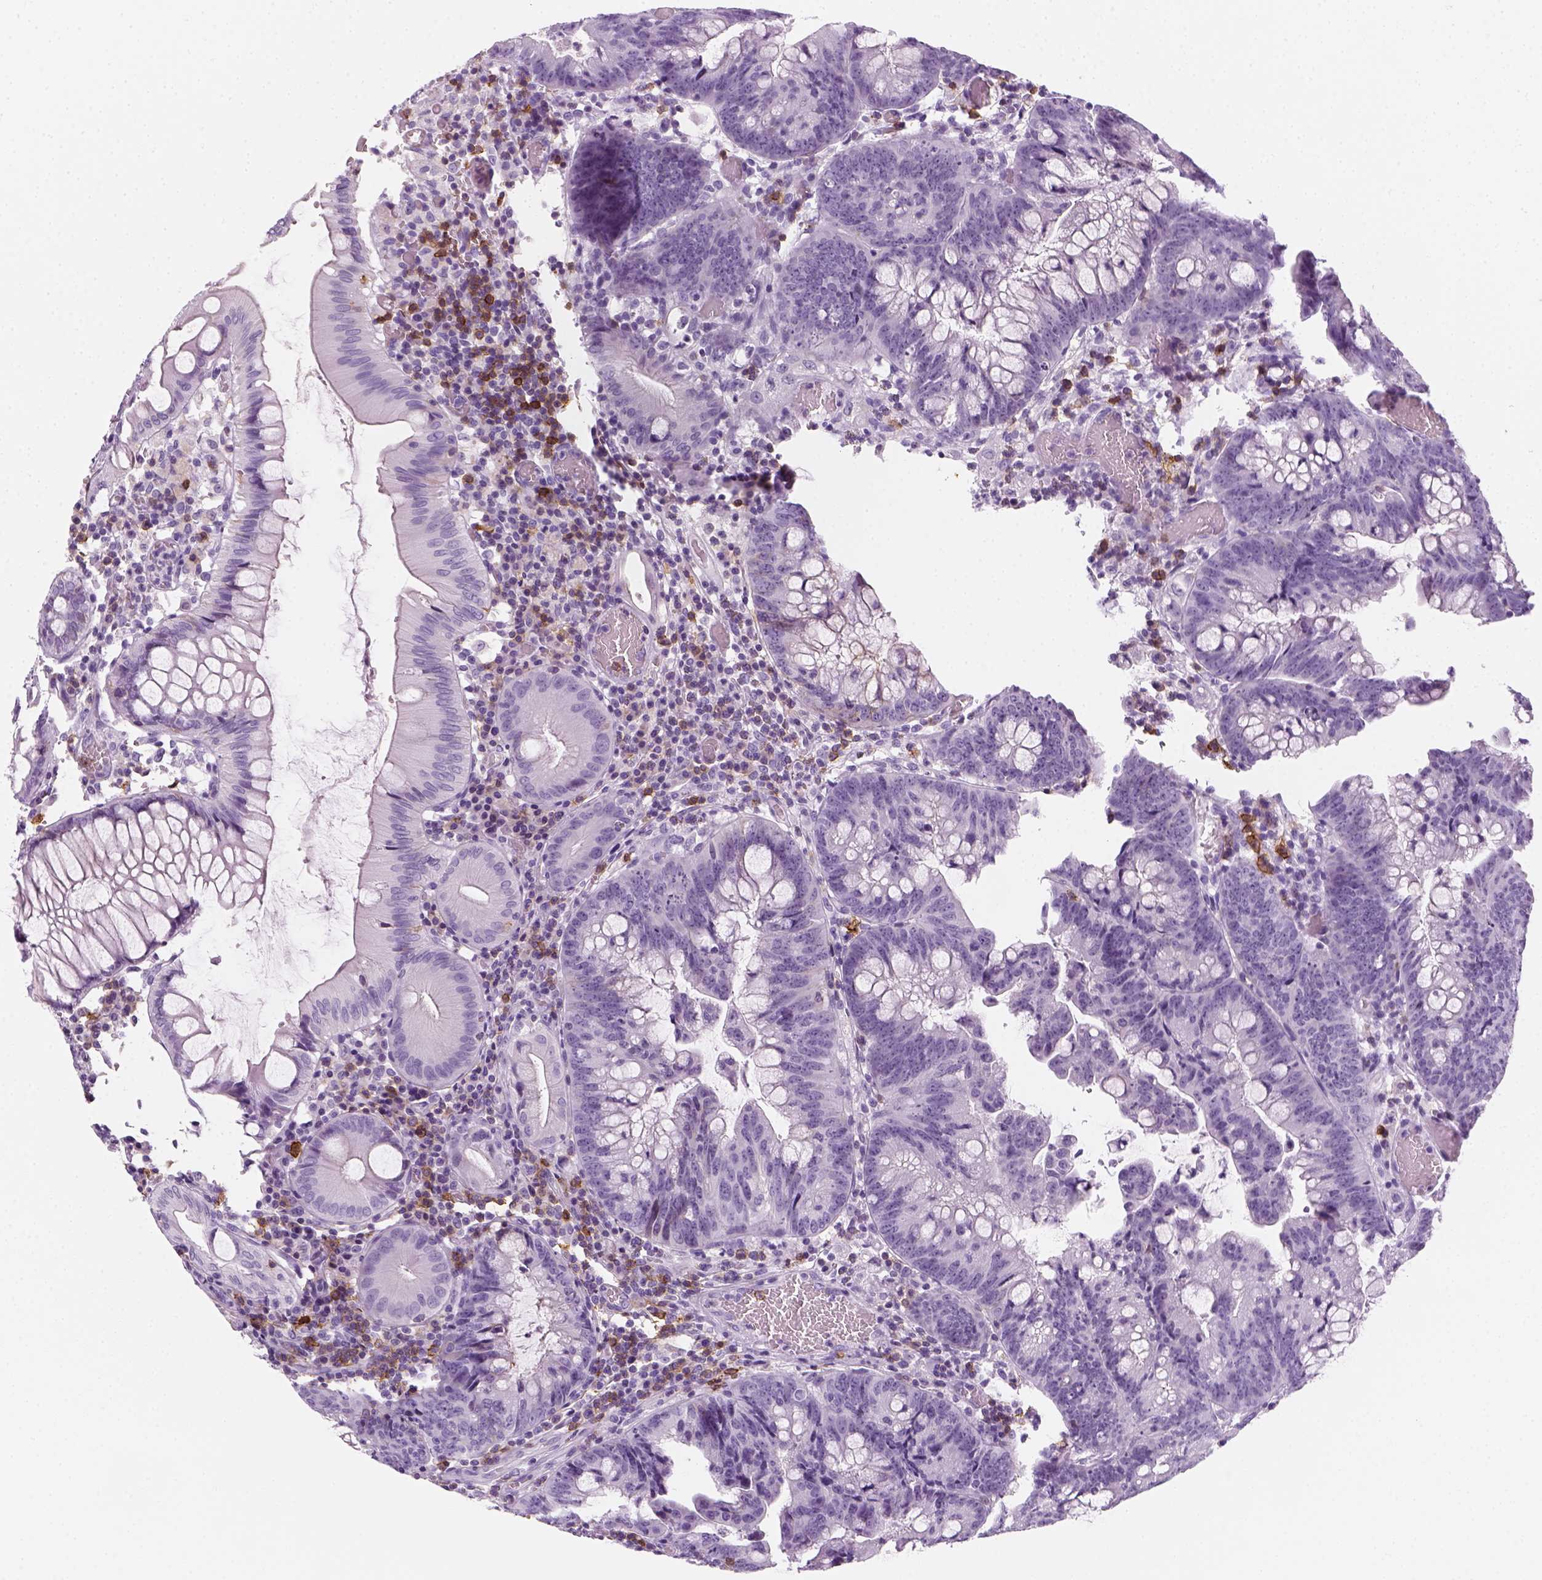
{"staining": {"intensity": "negative", "quantity": "none", "location": "none"}, "tissue": "colorectal cancer", "cell_type": "Tumor cells", "image_type": "cancer", "snomed": [{"axis": "morphology", "description": "Adenocarcinoma, NOS"}, {"axis": "topography", "description": "Colon"}], "caption": "An immunohistochemistry (IHC) histopathology image of colorectal adenocarcinoma is shown. There is no staining in tumor cells of colorectal adenocarcinoma. (Stains: DAB (3,3'-diaminobenzidine) immunohistochemistry with hematoxylin counter stain, Microscopy: brightfield microscopy at high magnification).", "gene": "AQP3", "patient": {"sex": "male", "age": 62}}